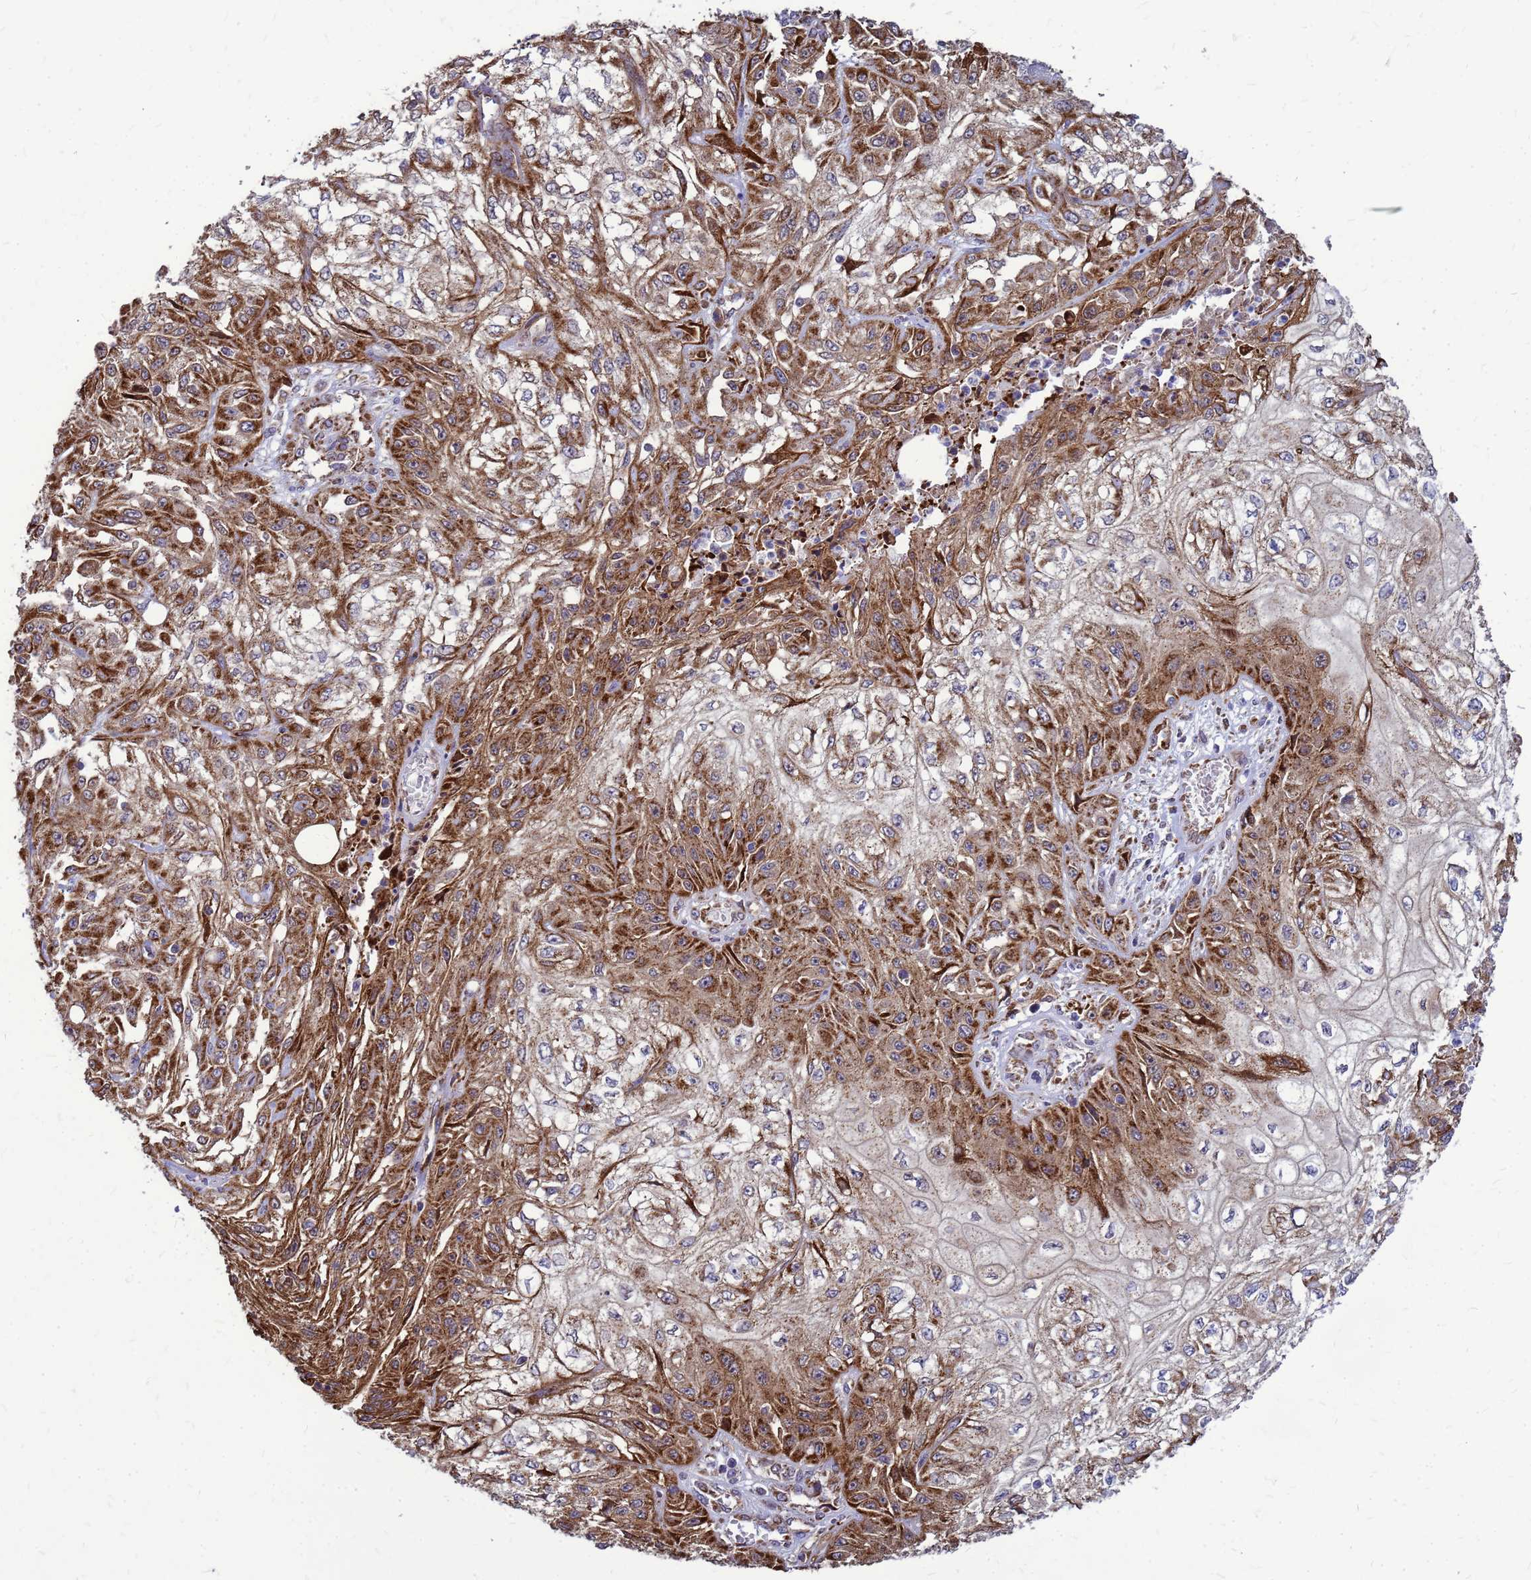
{"staining": {"intensity": "strong", "quantity": ">75%", "location": "cytoplasmic/membranous"}, "tissue": "skin cancer", "cell_type": "Tumor cells", "image_type": "cancer", "snomed": [{"axis": "morphology", "description": "Squamous cell carcinoma, NOS"}, {"axis": "morphology", "description": "Squamous cell carcinoma, metastatic, NOS"}, {"axis": "topography", "description": "Skin"}, {"axis": "topography", "description": "Lymph node"}], "caption": "This is a histology image of immunohistochemistry (IHC) staining of skin cancer (squamous cell carcinoma), which shows strong staining in the cytoplasmic/membranous of tumor cells.", "gene": "FSTL4", "patient": {"sex": "male", "age": 75}}